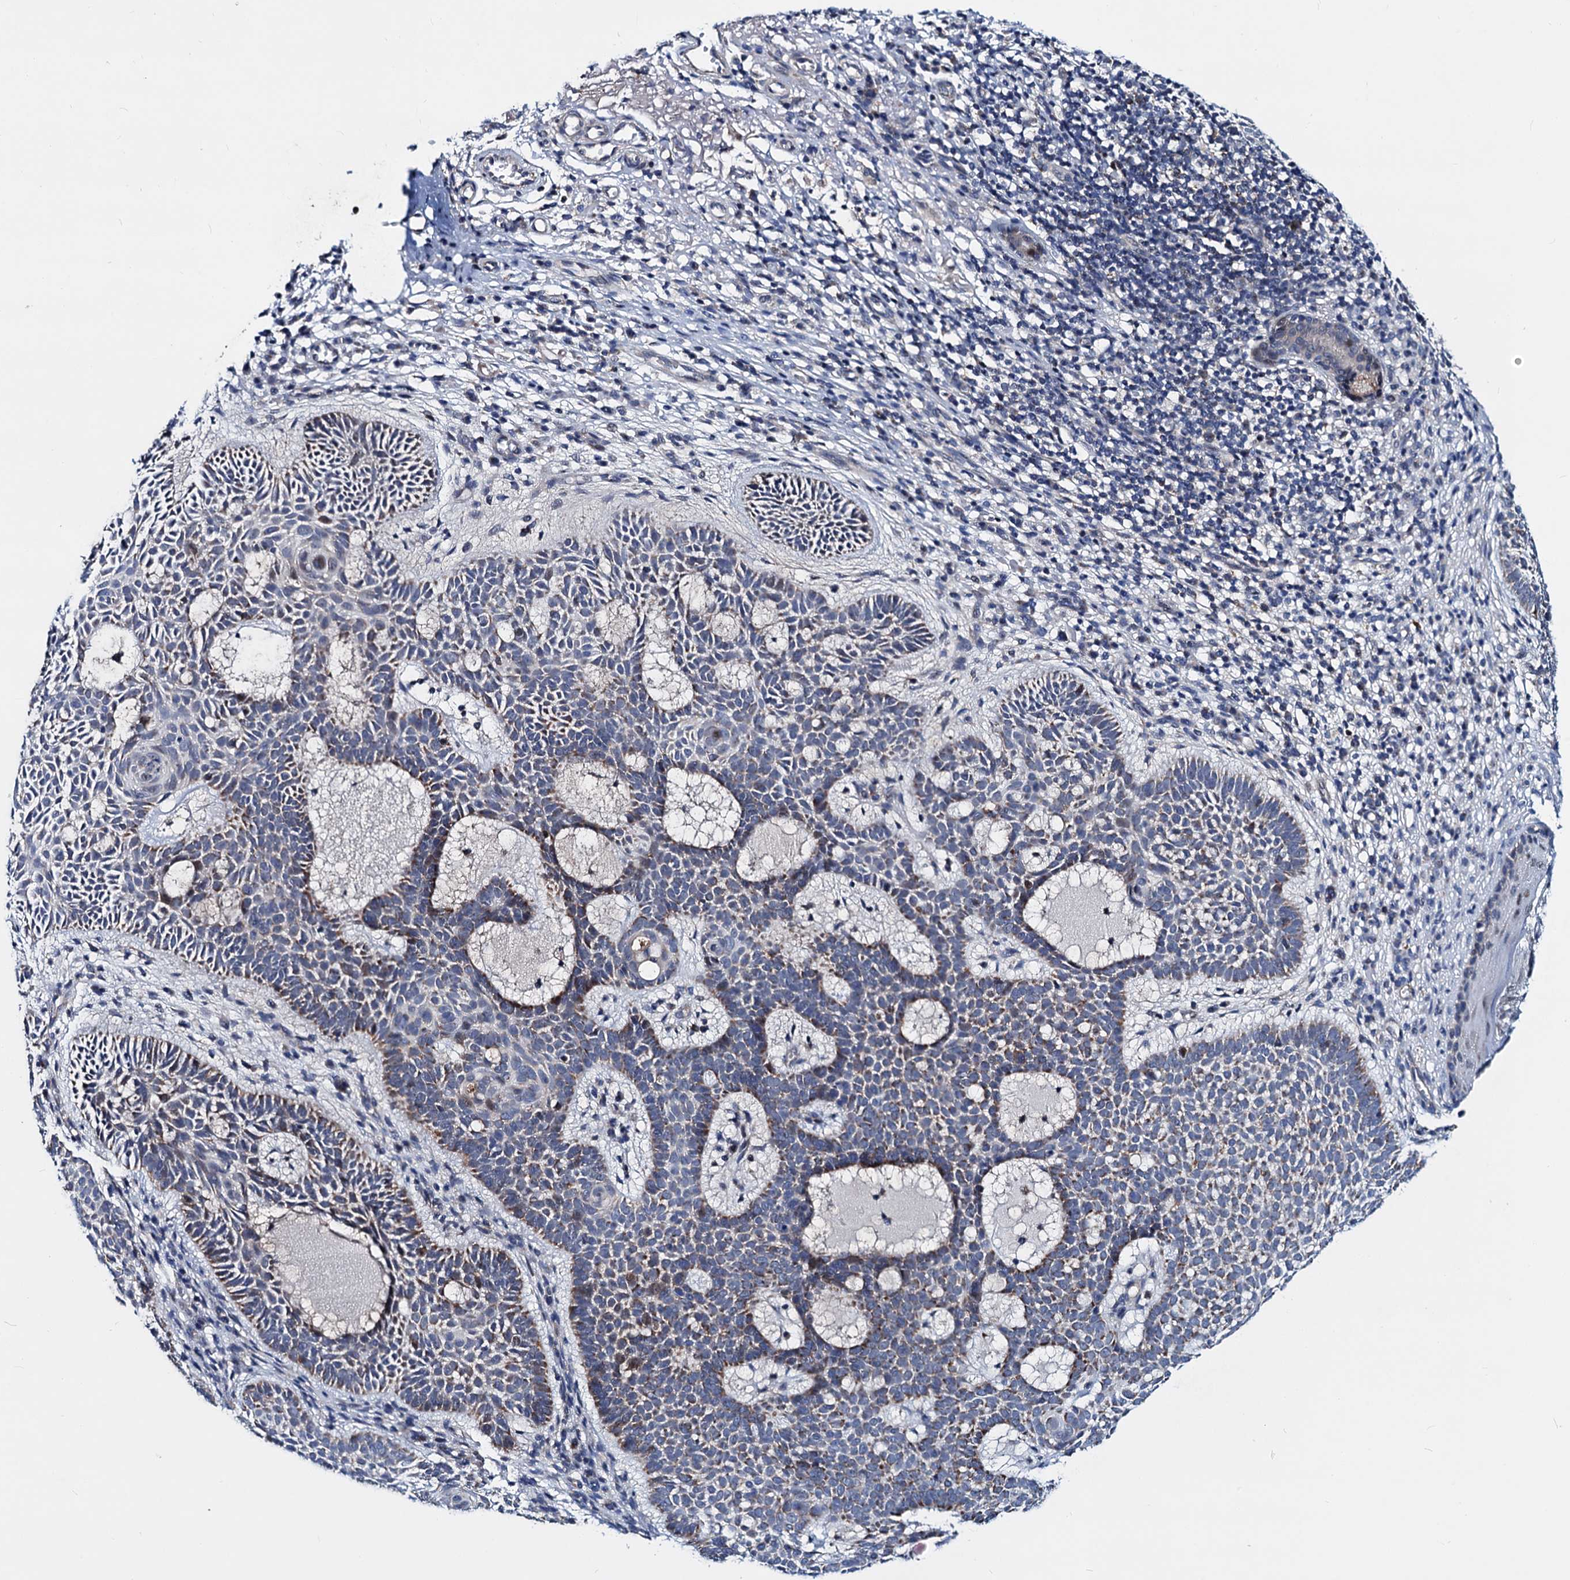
{"staining": {"intensity": "moderate", "quantity": "25%-75%", "location": "cytoplasmic/membranous,nuclear"}, "tissue": "skin cancer", "cell_type": "Tumor cells", "image_type": "cancer", "snomed": [{"axis": "morphology", "description": "Basal cell carcinoma"}, {"axis": "topography", "description": "Skin"}], "caption": "Basal cell carcinoma (skin) stained for a protein exhibits moderate cytoplasmic/membranous and nuclear positivity in tumor cells.", "gene": "COA4", "patient": {"sex": "male", "age": 85}}